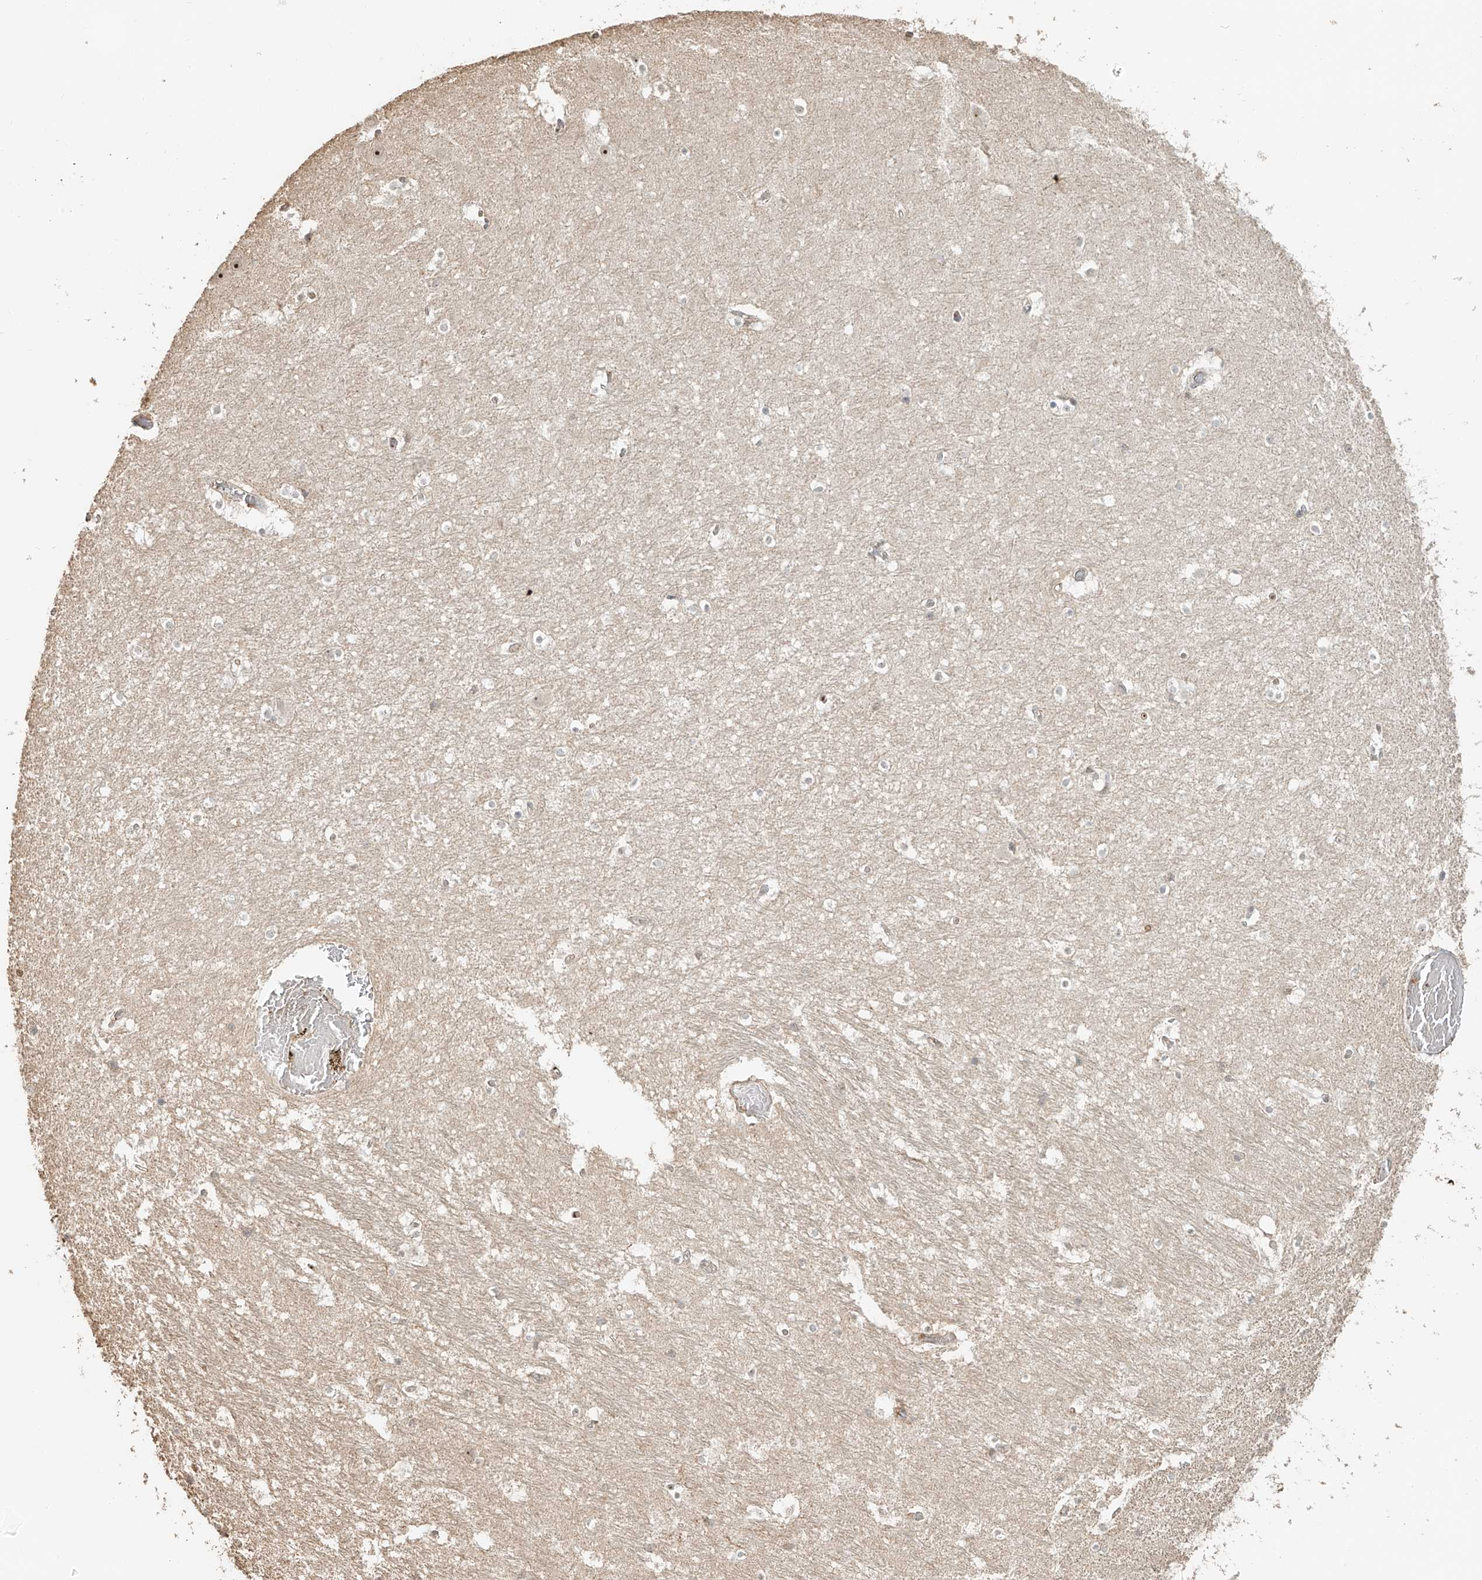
{"staining": {"intensity": "negative", "quantity": "none", "location": "none"}, "tissue": "hippocampus", "cell_type": "Glial cells", "image_type": "normal", "snomed": [{"axis": "morphology", "description": "Normal tissue, NOS"}, {"axis": "topography", "description": "Hippocampus"}], "caption": "This is a photomicrograph of immunohistochemistry (IHC) staining of unremarkable hippocampus, which shows no staining in glial cells. The staining is performed using DAB brown chromogen with nuclei counter-stained in using hematoxylin.", "gene": "NPHS1", "patient": {"sex": "female", "age": 52}}